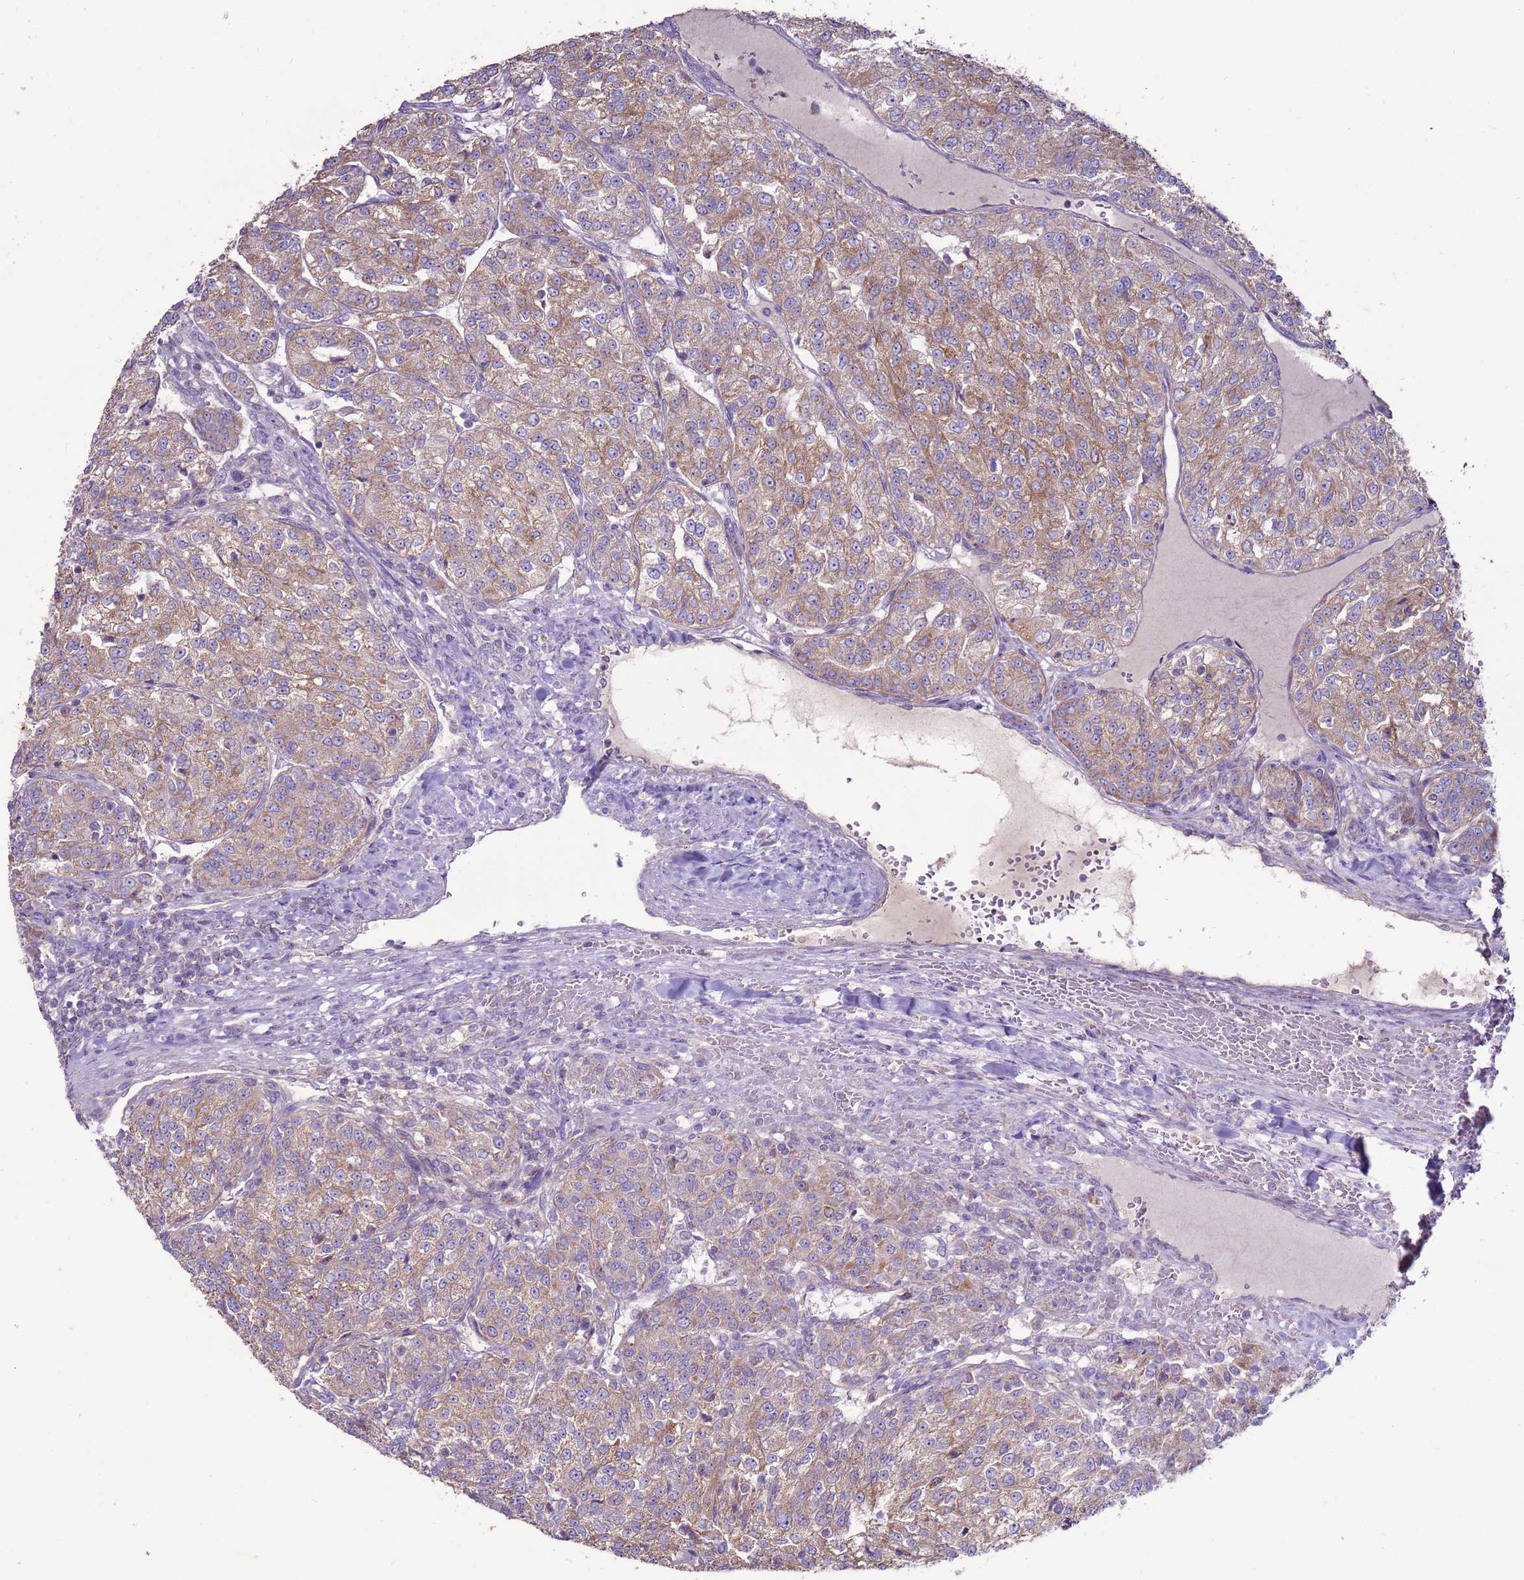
{"staining": {"intensity": "weak", "quantity": ">75%", "location": "cytoplasmic/membranous"}, "tissue": "renal cancer", "cell_type": "Tumor cells", "image_type": "cancer", "snomed": [{"axis": "morphology", "description": "Adenocarcinoma, NOS"}, {"axis": "topography", "description": "Kidney"}], "caption": "Adenocarcinoma (renal) stained with DAB (3,3'-diaminobenzidine) immunohistochemistry (IHC) shows low levels of weak cytoplasmic/membranous staining in about >75% of tumor cells. (DAB (3,3'-diaminobenzidine) IHC, brown staining for protein, blue staining for nuclei).", "gene": "TRAPPC4", "patient": {"sex": "female", "age": 63}}